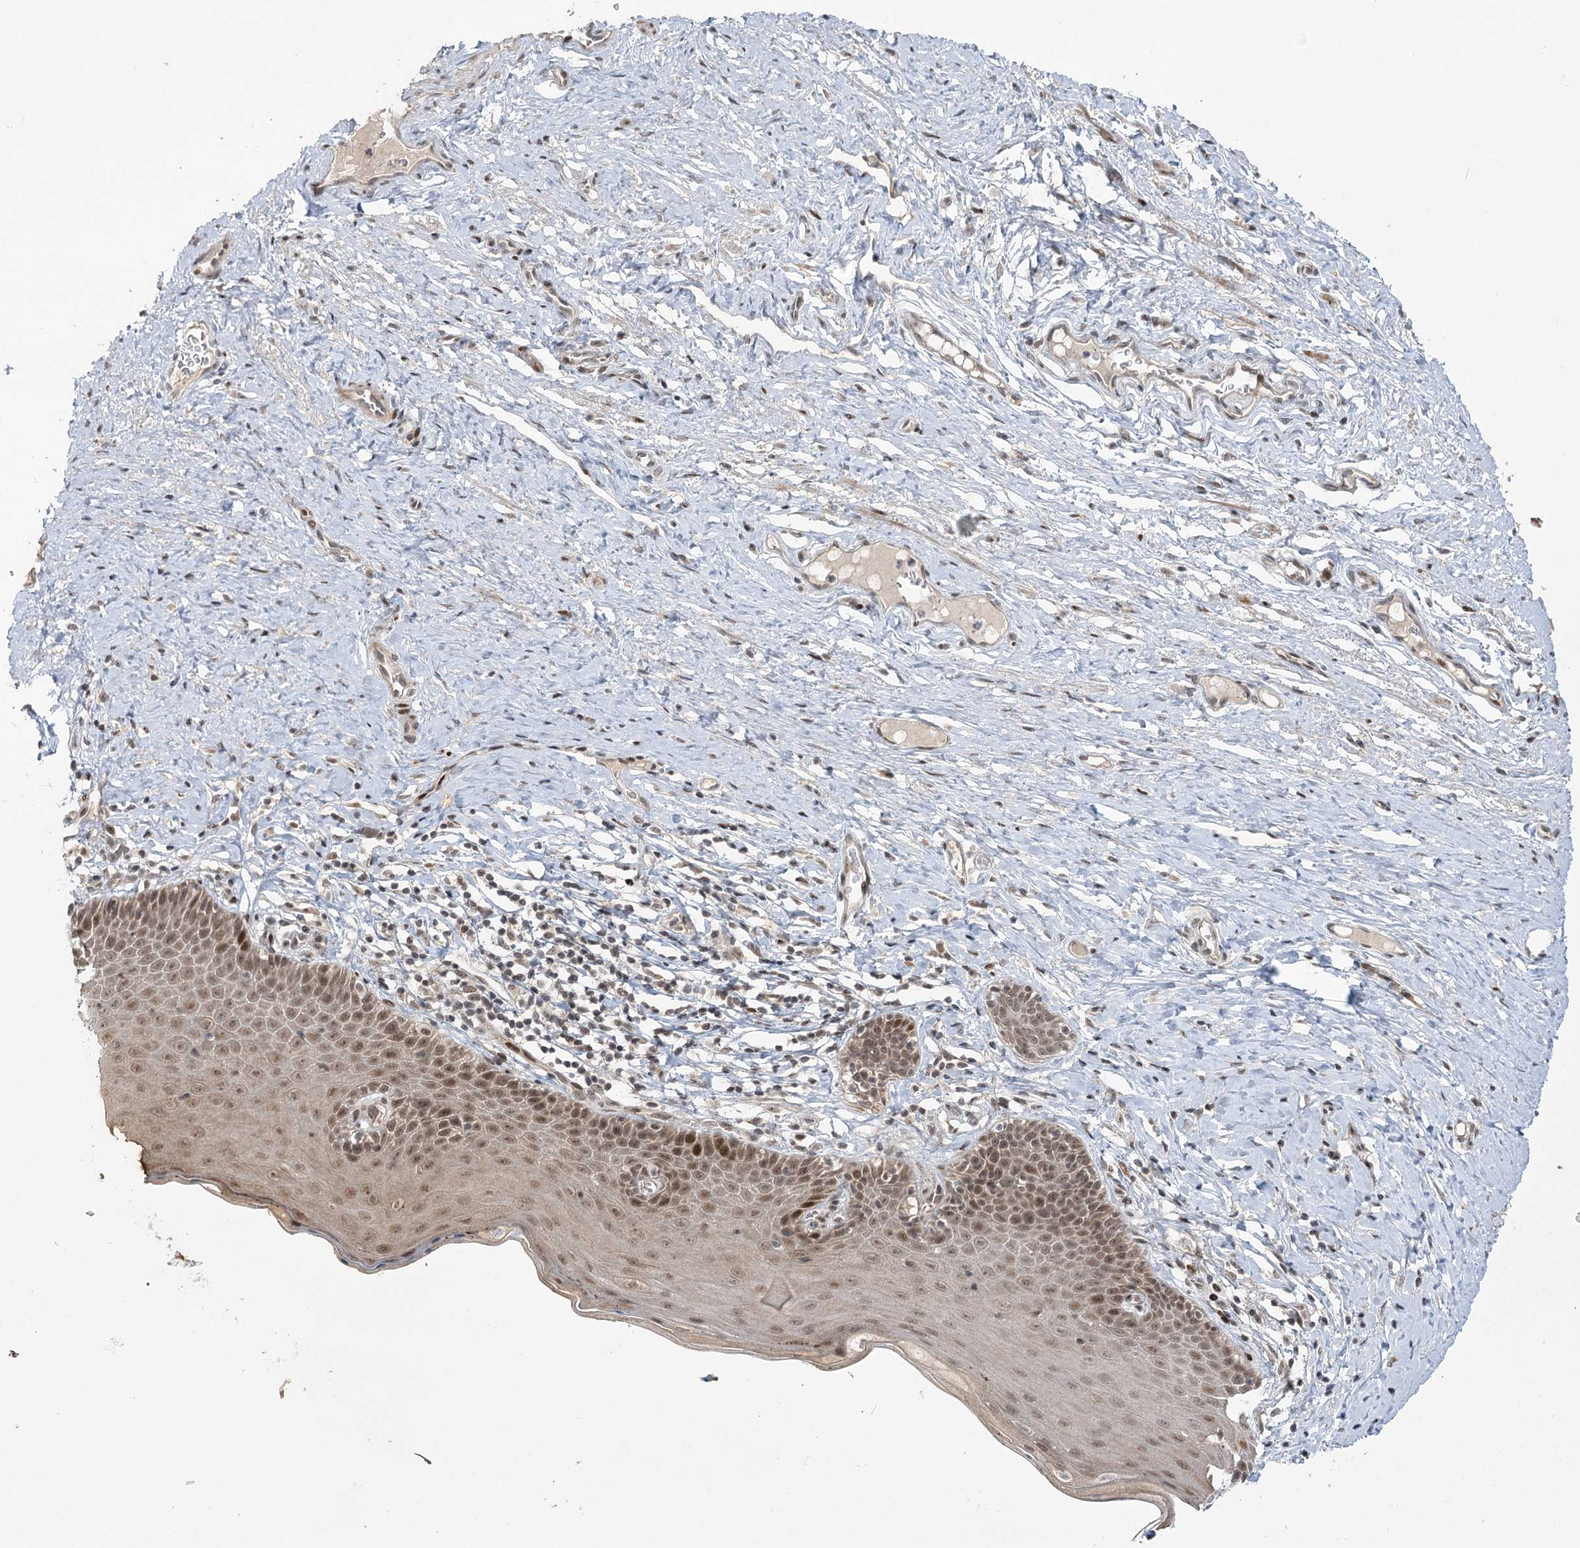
{"staining": {"intensity": "weak", "quantity": "<25%", "location": "nuclear"}, "tissue": "cervix", "cell_type": "Glandular cells", "image_type": "normal", "snomed": [{"axis": "morphology", "description": "Normal tissue, NOS"}, {"axis": "topography", "description": "Cervix"}], "caption": "The image demonstrates no significant staining in glandular cells of cervix. (Brightfield microscopy of DAB (3,3'-diaminobenzidine) immunohistochemistry (IHC) at high magnification).", "gene": "HELQ", "patient": {"sex": "female", "age": 42}}